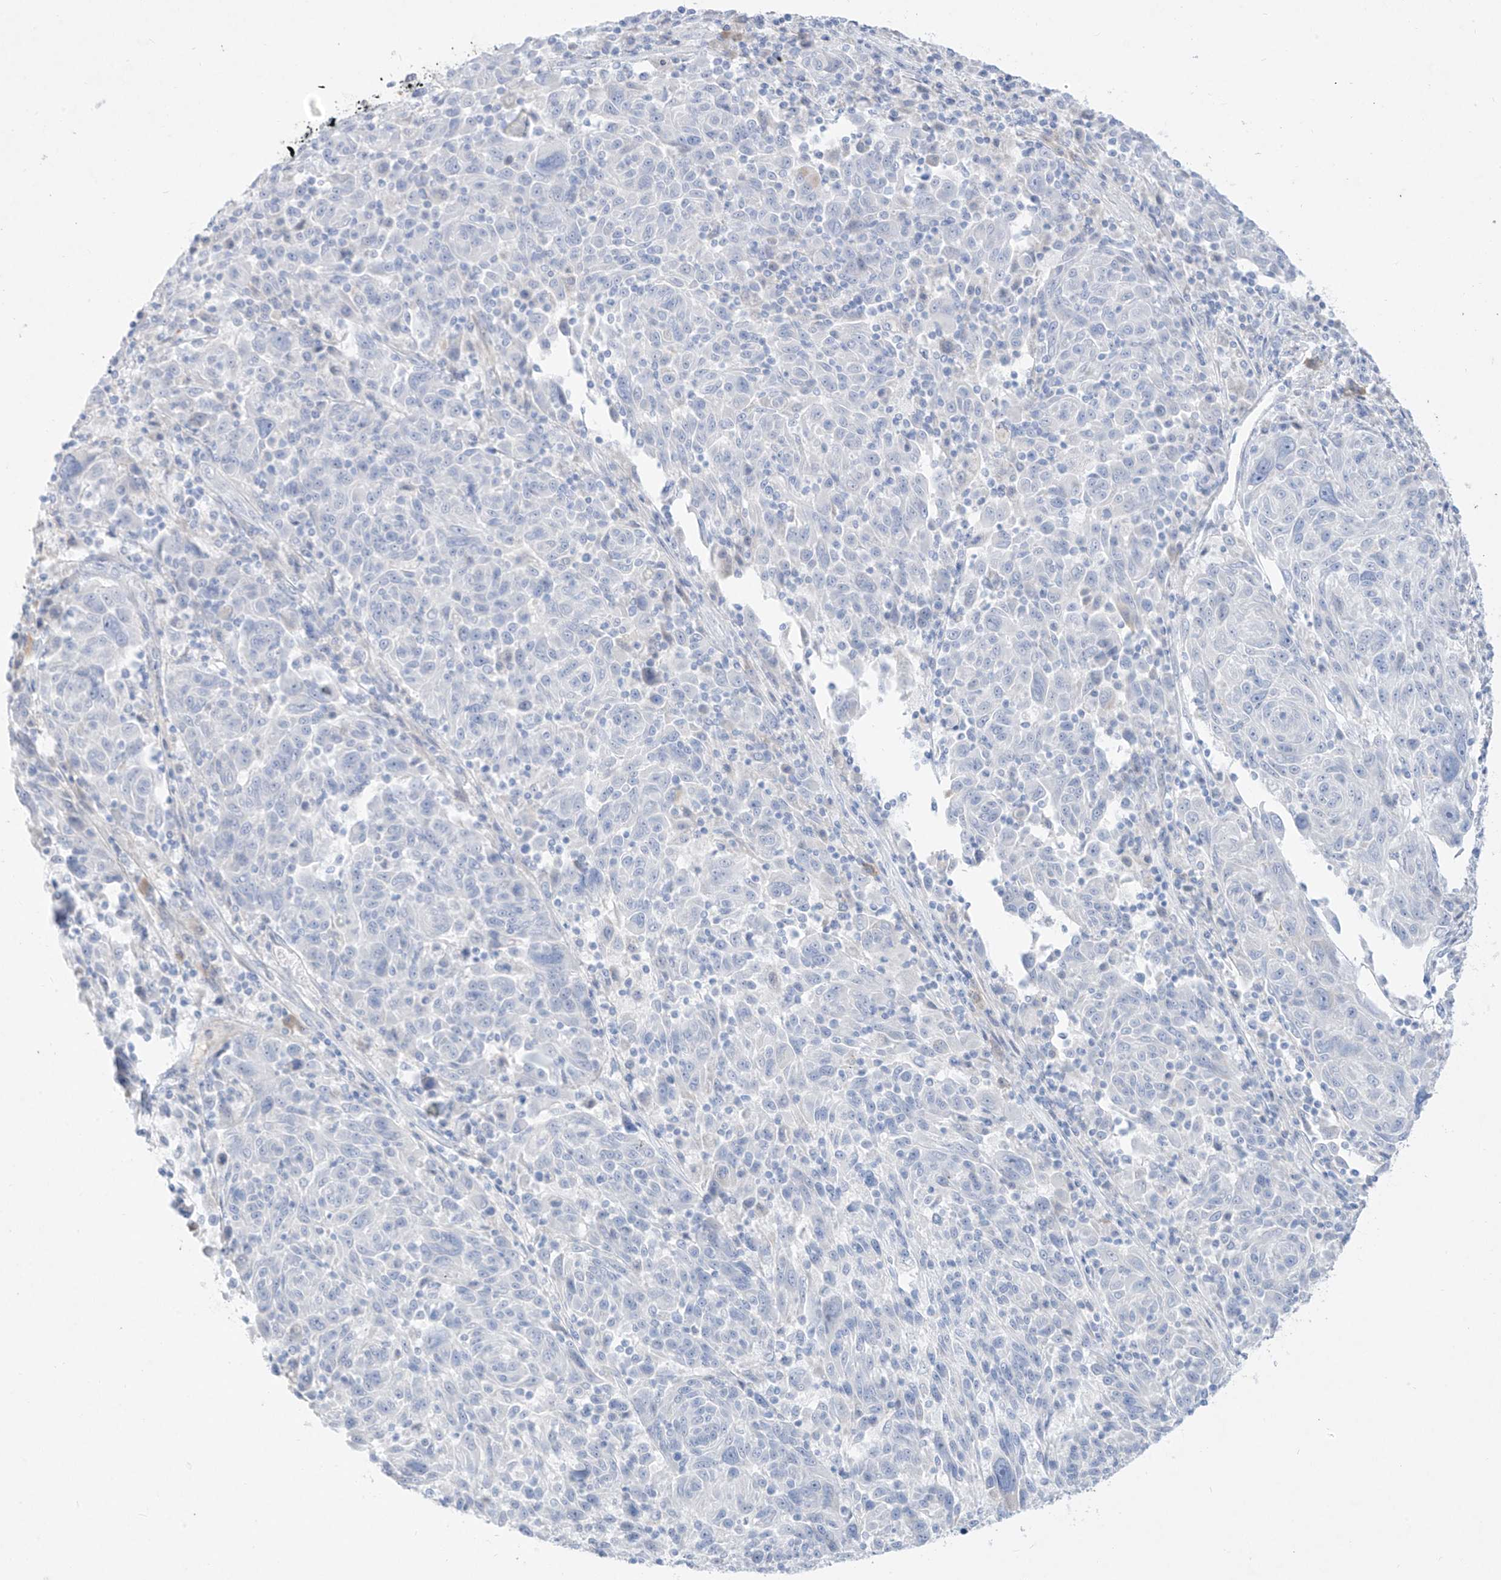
{"staining": {"intensity": "negative", "quantity": "none", "location": "none"}, "tissue": "melanoma", "cell_type": "Tumor cells", "image_type": "cancer", "snomed": [{"axis": "morphology", "description": "Malignant melanoma, NOS"}, {"axis": "topography", "description": "Skin"}], "caption": "DAB immunohistochemical staining of human malignant melanoma reveals no significant staining in tumor cells. Brightfield microscopy of IHC stained with DAB (3,3'-diaminobenzidine) (brown) and hematoxylin (blue), captured at high magnification.", "gene": "TGM4", "patient": {"sex": "male", "age": 53}}